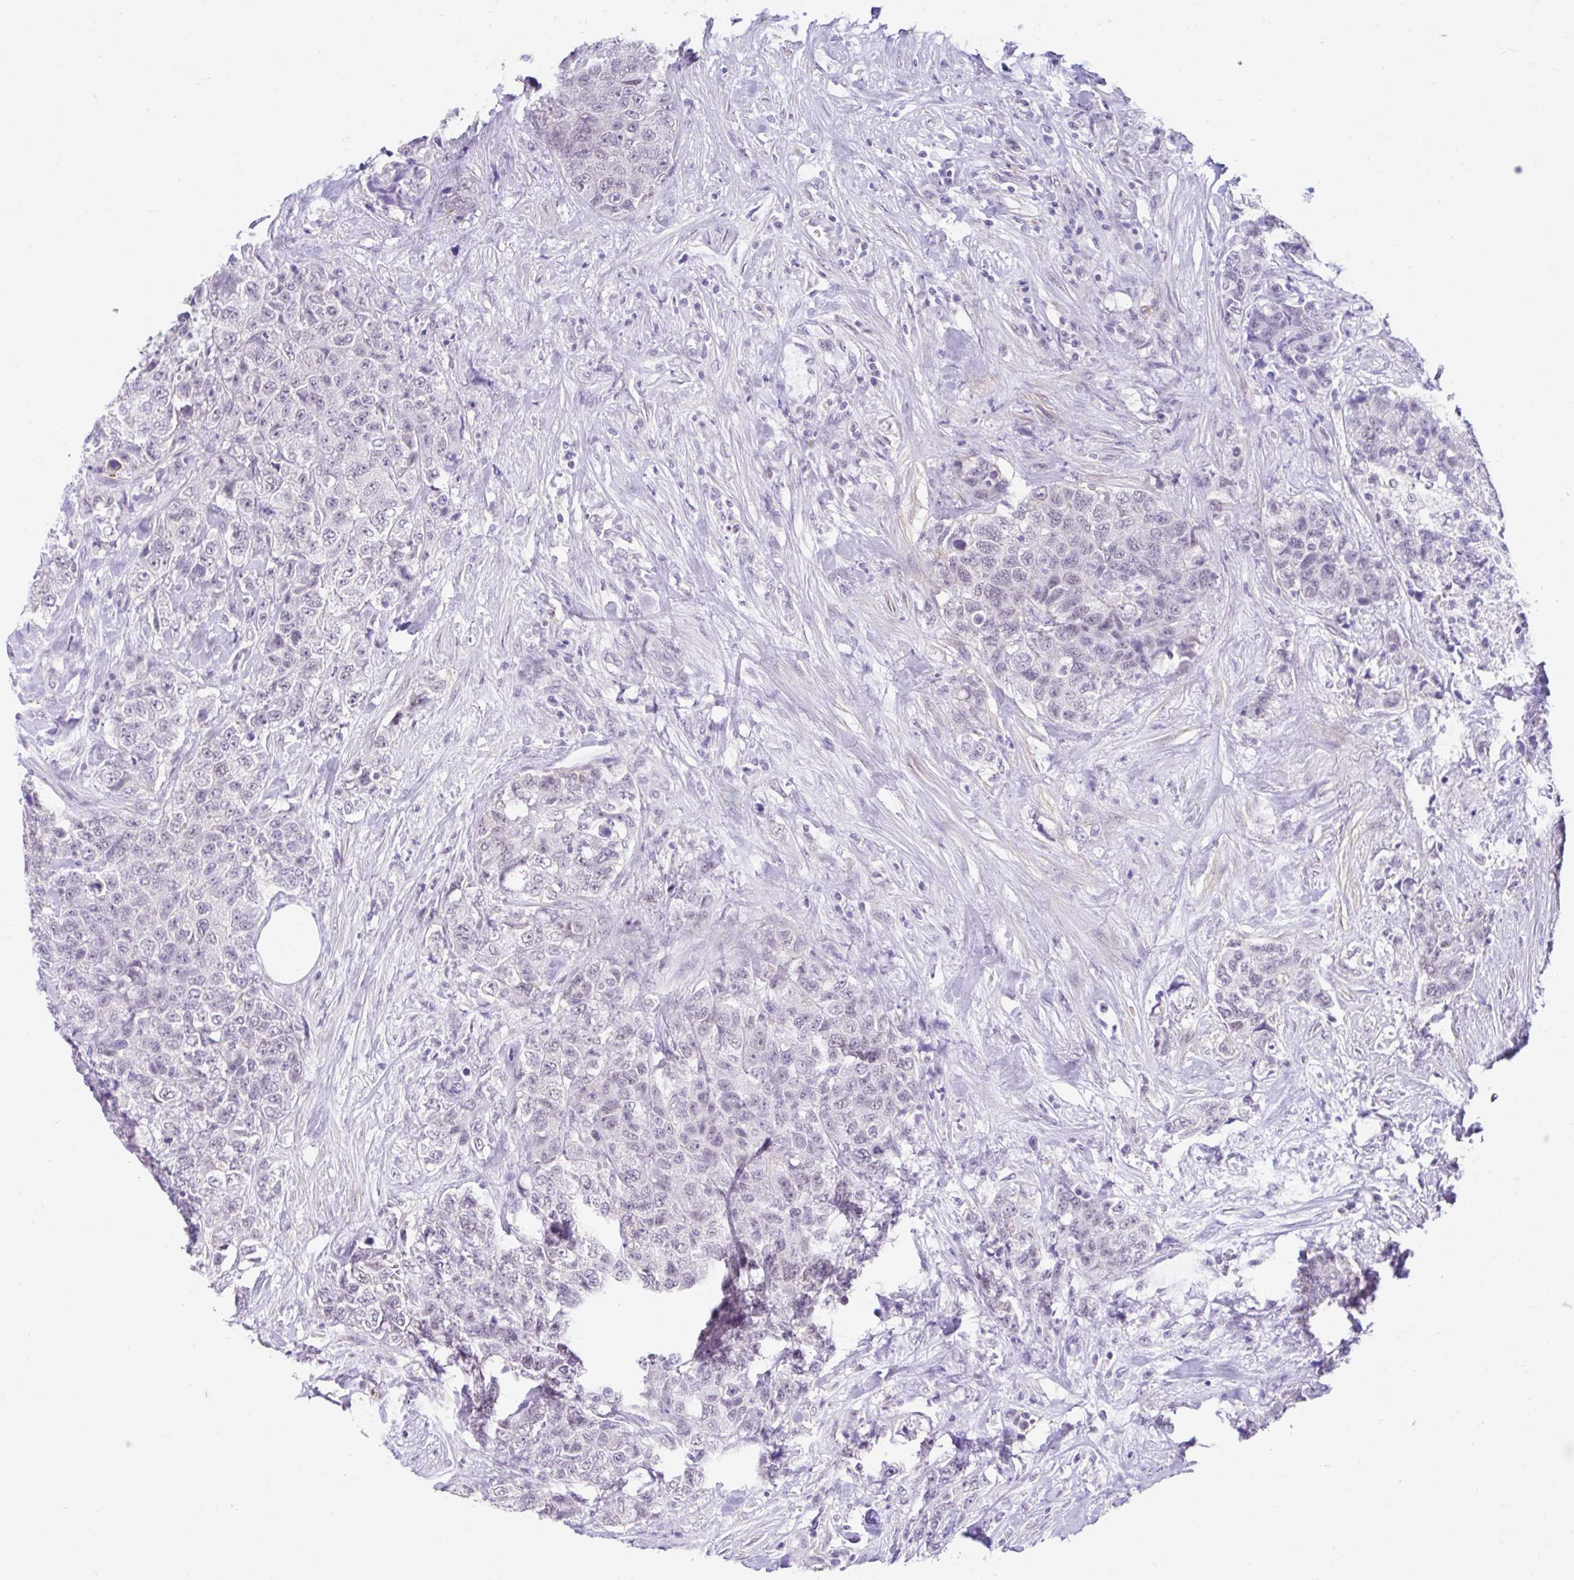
{"staining": {"intensity": "negative", "quantity": "none", "location": "none"}, "tissue": "urothelial cancer", "cell_type": "Tumor cells", "image_type": "cancer", "snomed": [{"axis": "morphology", "description": "Urothelial carcinoma, High grade"}, {"axis": "topography", "description": "Urinary bladder"}], "caption": "The immunohistochemistry histopathology image has no significant staining in tumor cells of urothelial carcinoma (high-grade) tissue.", "gene": "DCAF17", "patient": {"sex": "female", "age": 78}}